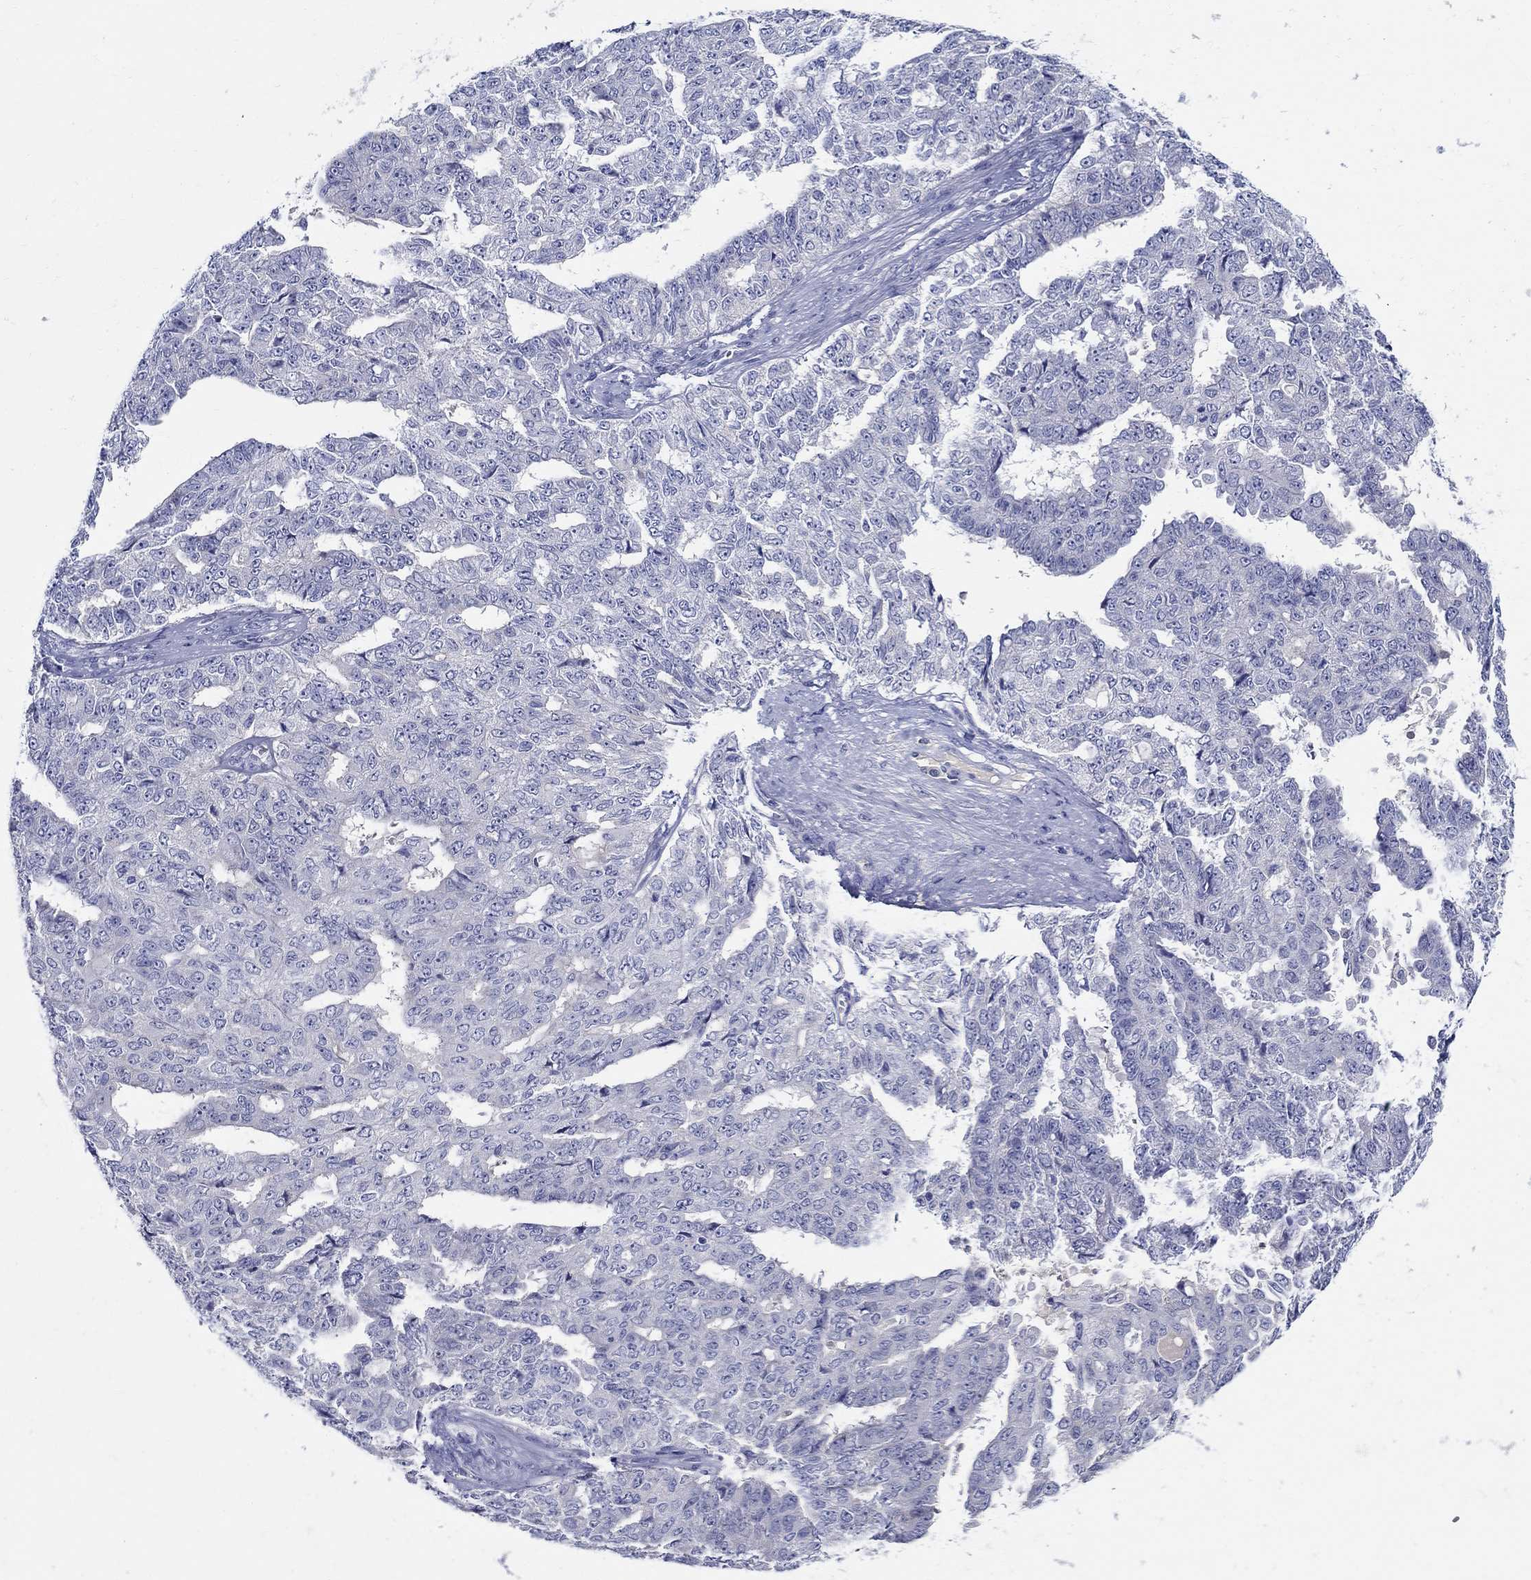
{"staining": {"intensity": "negative", "quantity": "none", "location": "none"}, "tissue": "ovarian cancer", "cell_type": "Tumor cells", "image_type": "cancer", "snomed": [{"axis": "morphology", "description": "Cystadenocarcinoma, serous, NOS"}, {"axis": "topography", "description": "Ovary"}], "caption": "DAB (3,3'-diaminobenzidine) immunohistochemical staining of human ovarian cancer reveals no significant expression in tumor cells. The staining is performed using DAB brown chromogen with nuclei counter-stained in using hematoxylin.", "gene": "CRYGD", "patient": {"sex": "female", "age": 71}}